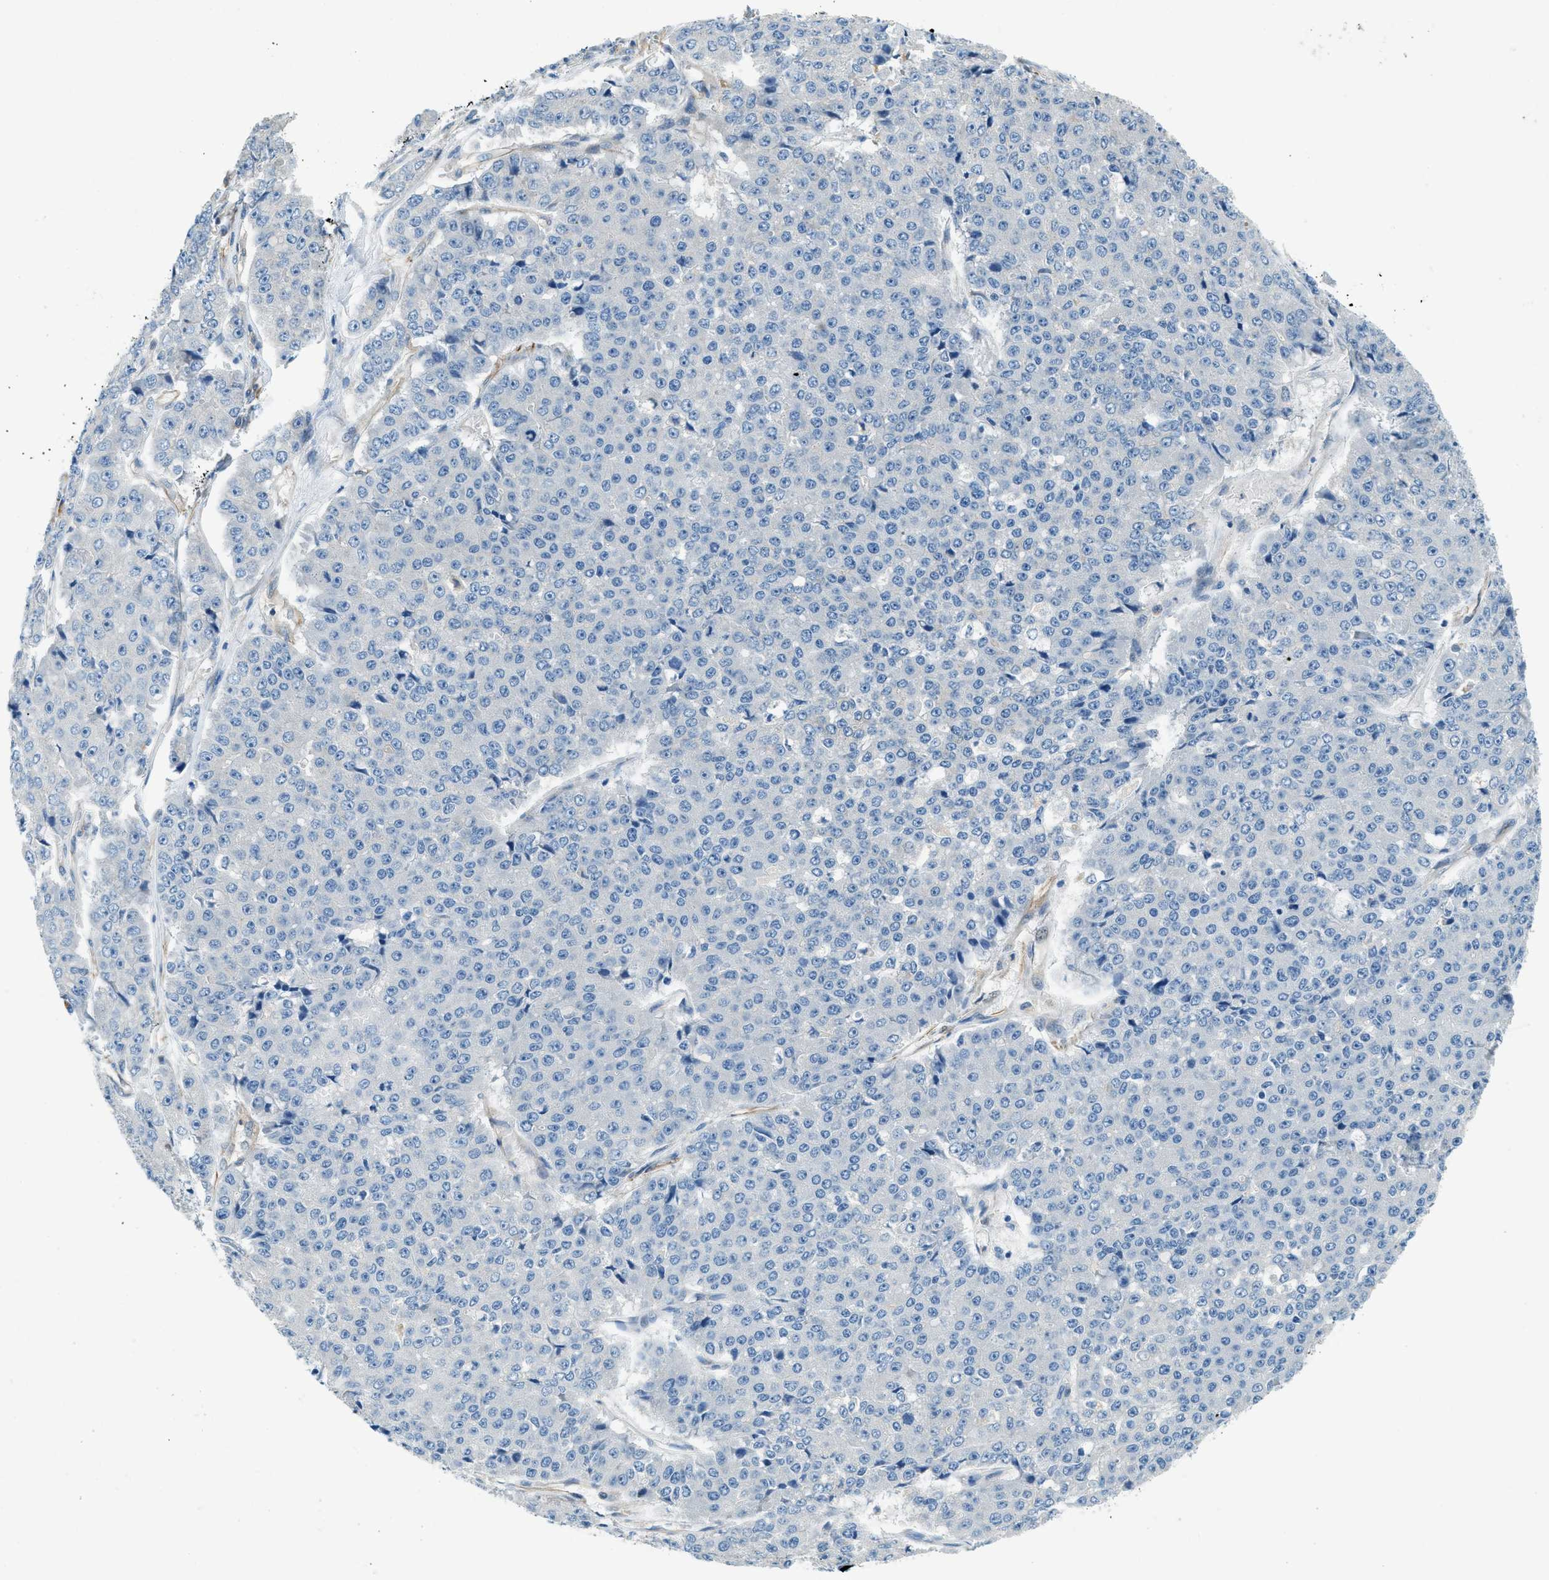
{"staining": {"intensity": "negative", "quantity": "none", "location": "none"}, "tissue": "pancreatic cancer", "cell_type": "Tumor cells", "image_type": "cancer", "snomed": [{"axis": "morphology", "description": "Adenocarcinoma, NOS"}, {"axis": "topography", "description": "Pancreas"}], "caption": "Tumor cells are negative for protein expression in human adenocarcinoma (pancreatic). Nuclei are stained in blue.", "gene": "ZNF367", "patient": {"sex": "male", "age": 50}}